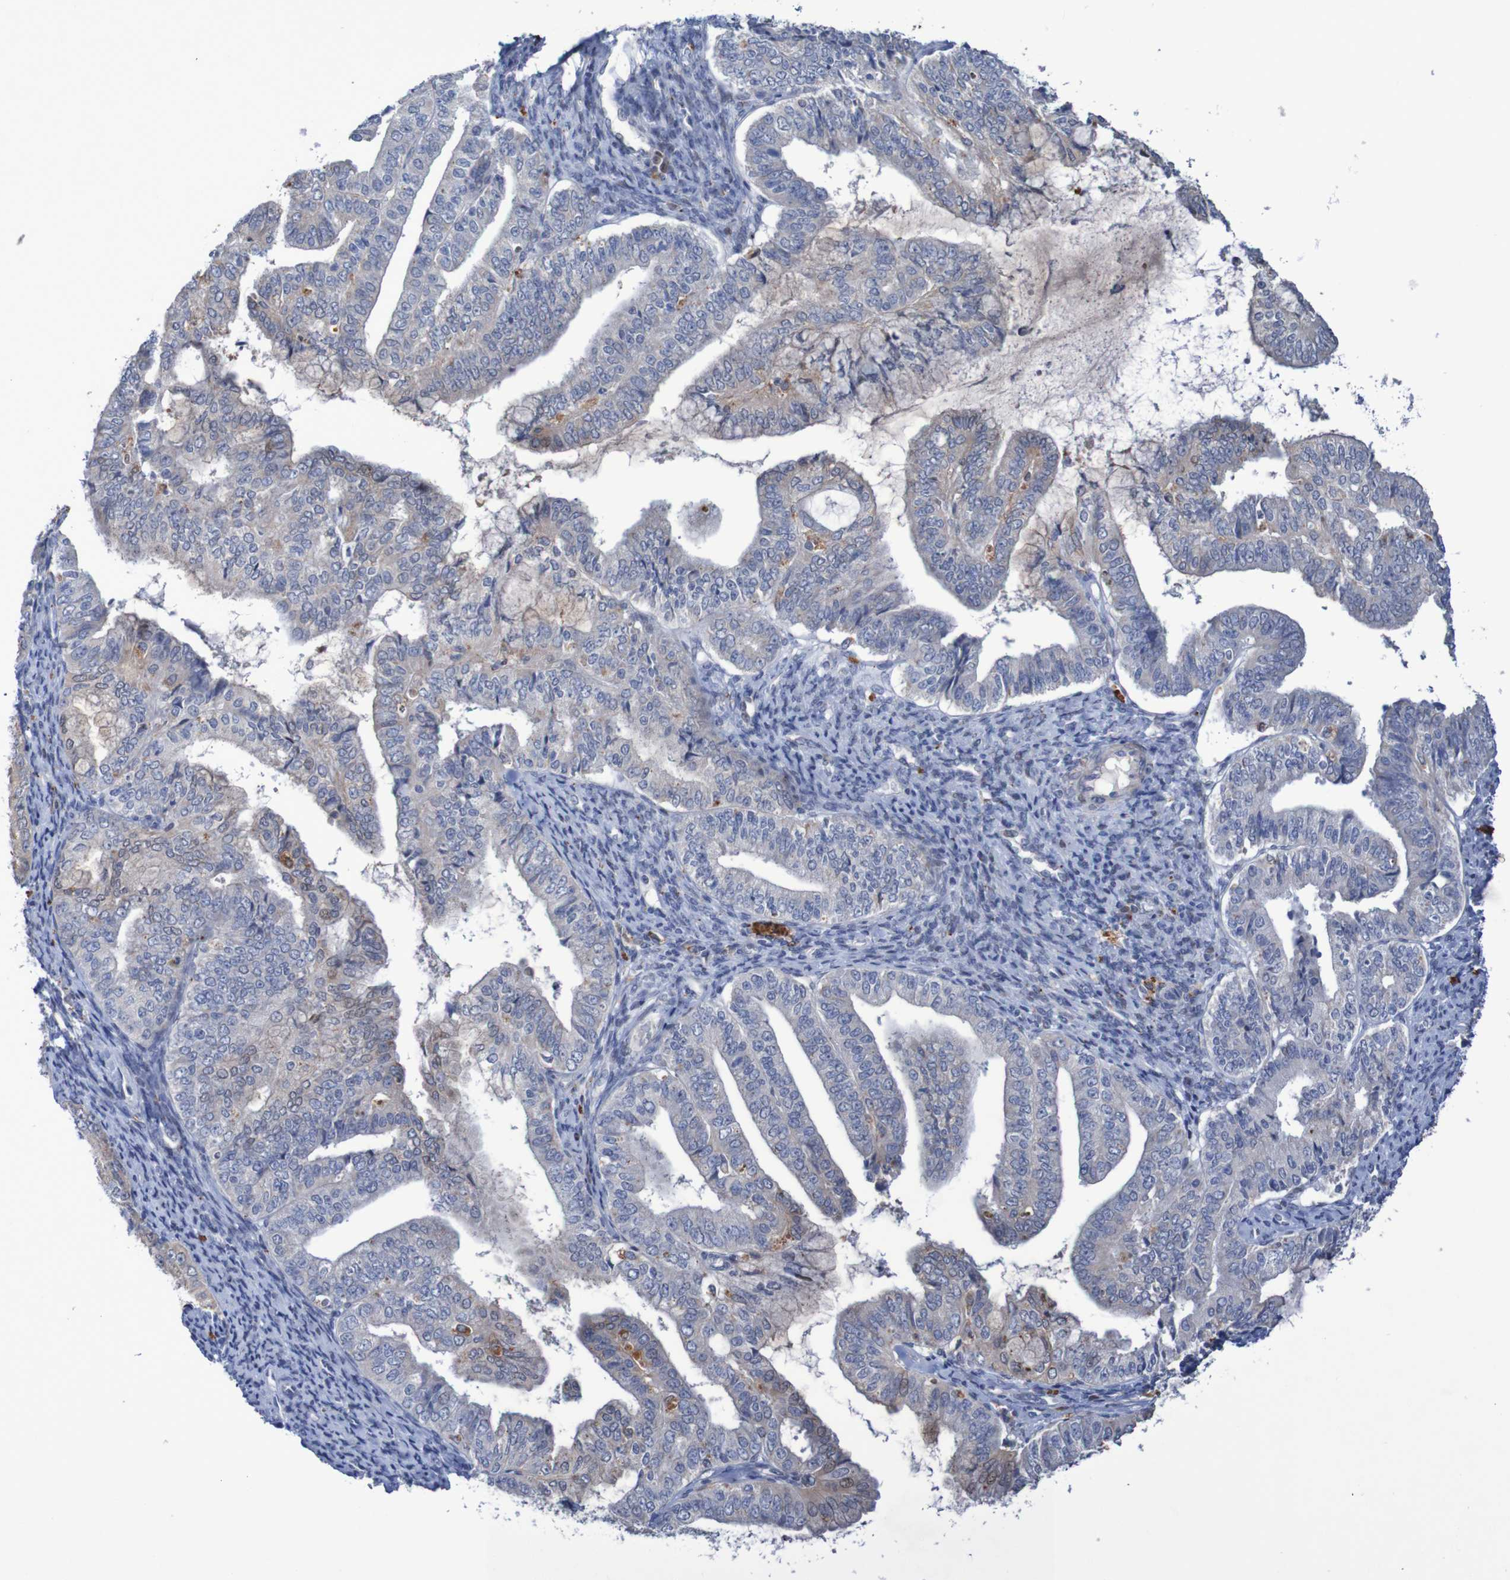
{"staining": {"intensity": "negative", "quantity": "none", "location": "none"}, "tissue": "endometrial cancer", "cell_type": "Tumor cells", "image_type": "cancer", "snomed": [{"axis": "morphology", "description": "Adenocarcinoma, NOS"}, {"axis": "topography", "description": "Endometrium"}], "caption": "This image is of adenocarcinoma (endometrial) stained with immunohistochemistry to label a protein in brown with the nuclei are counter-stained blue. There is no expression in tumor cells.", "gene": "FBP2", "patient": {"sex": "female", "age": 63}}